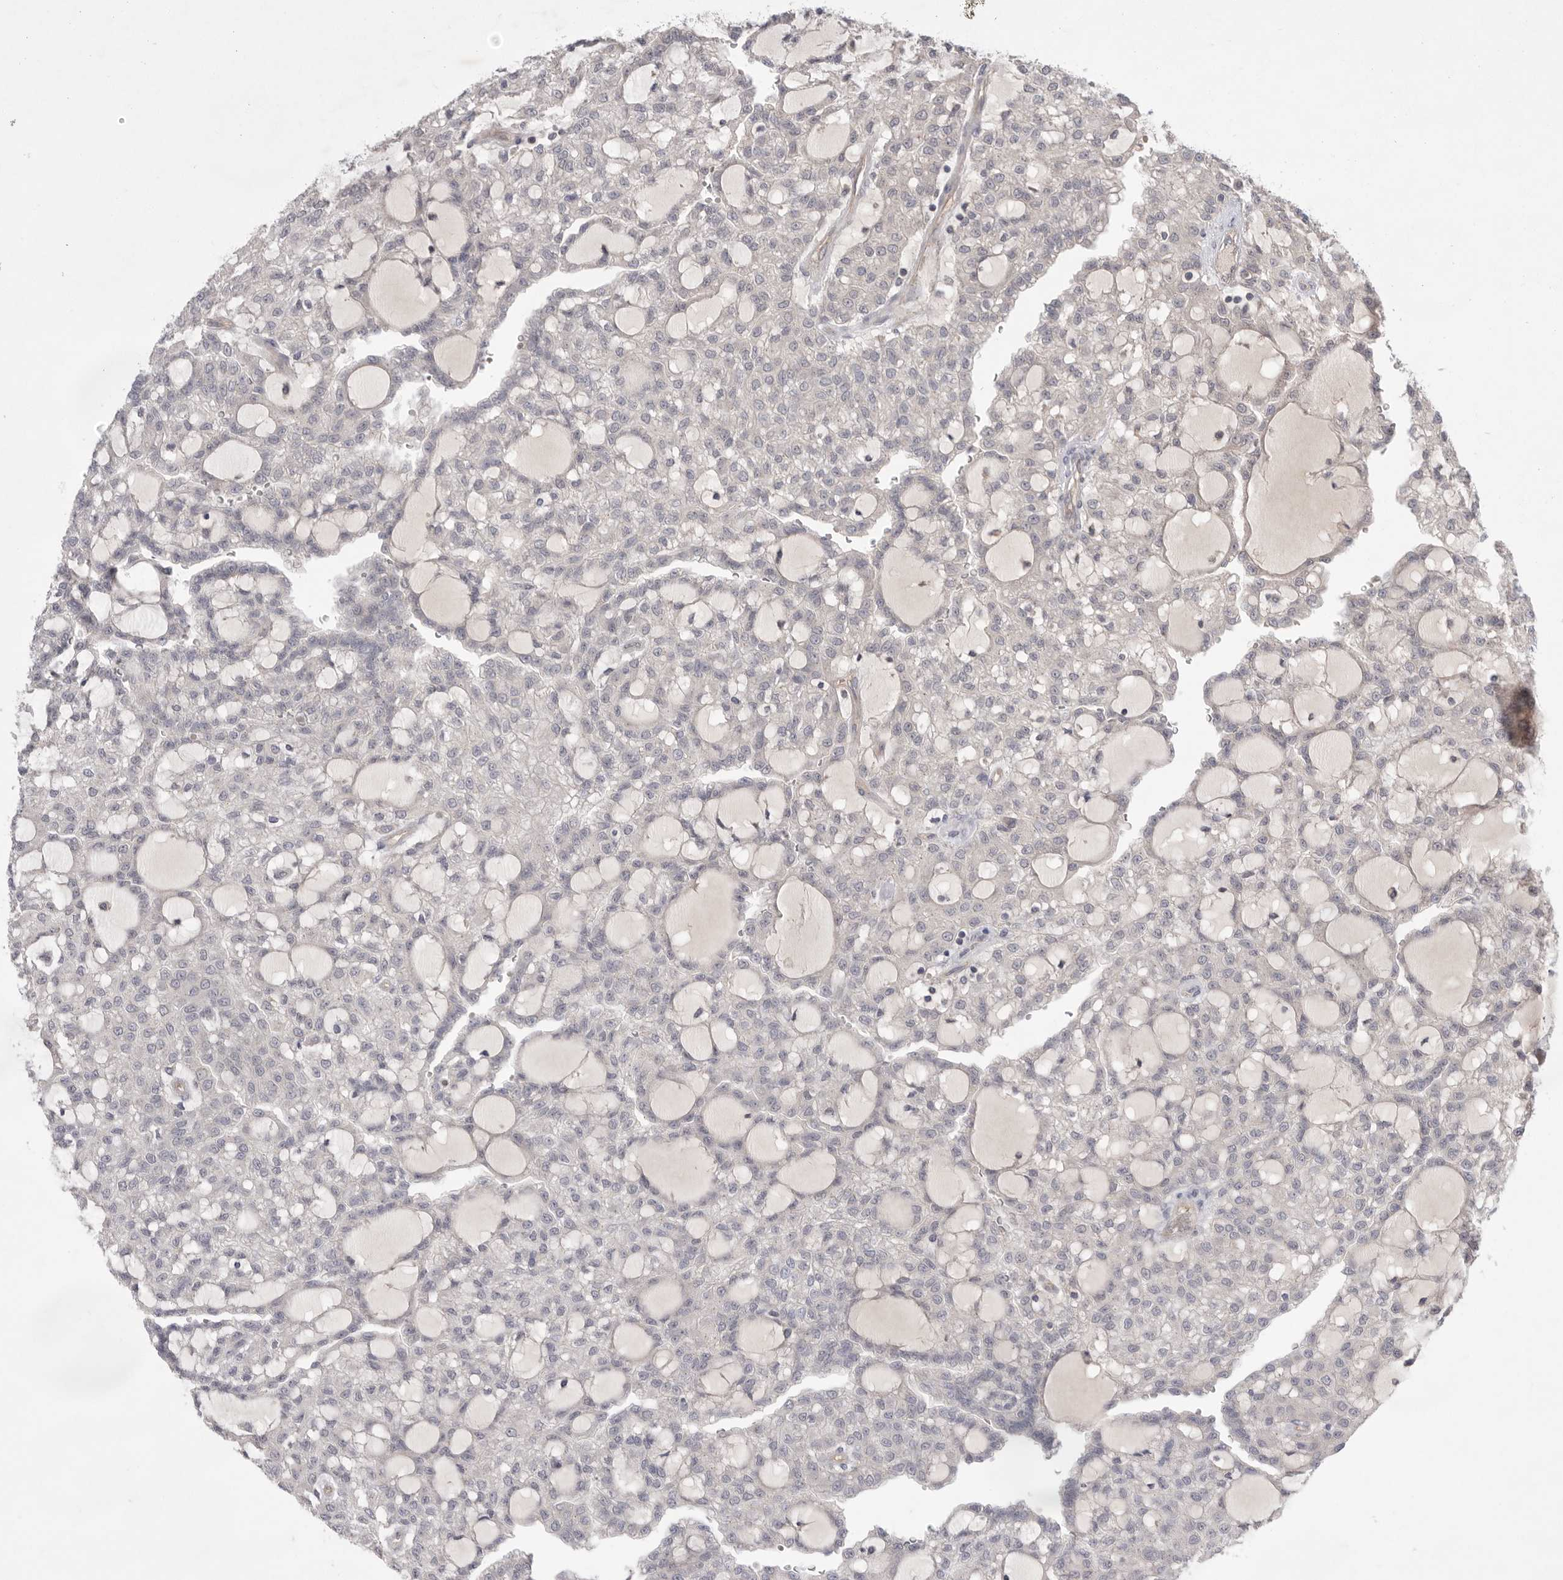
{"staining": {"intensity": "negative", "quantity": "none", "location": "none"}, "tissue": "renal cancer", "cell_type": "Tumor cells", "image_type": "cancer", "snomed": [{"axis": "morphology", "description": "Adenocarcinoma, NOS"}, {"axis": "topography", "description": "Kidney"}], "caption": "Photomicrograph shows no significant protein staining in tumor cells of renal cancer. Nuclei are stained in blue.", "gene": "NRCAM", "patient": {"sex": "male", "age": 63}}